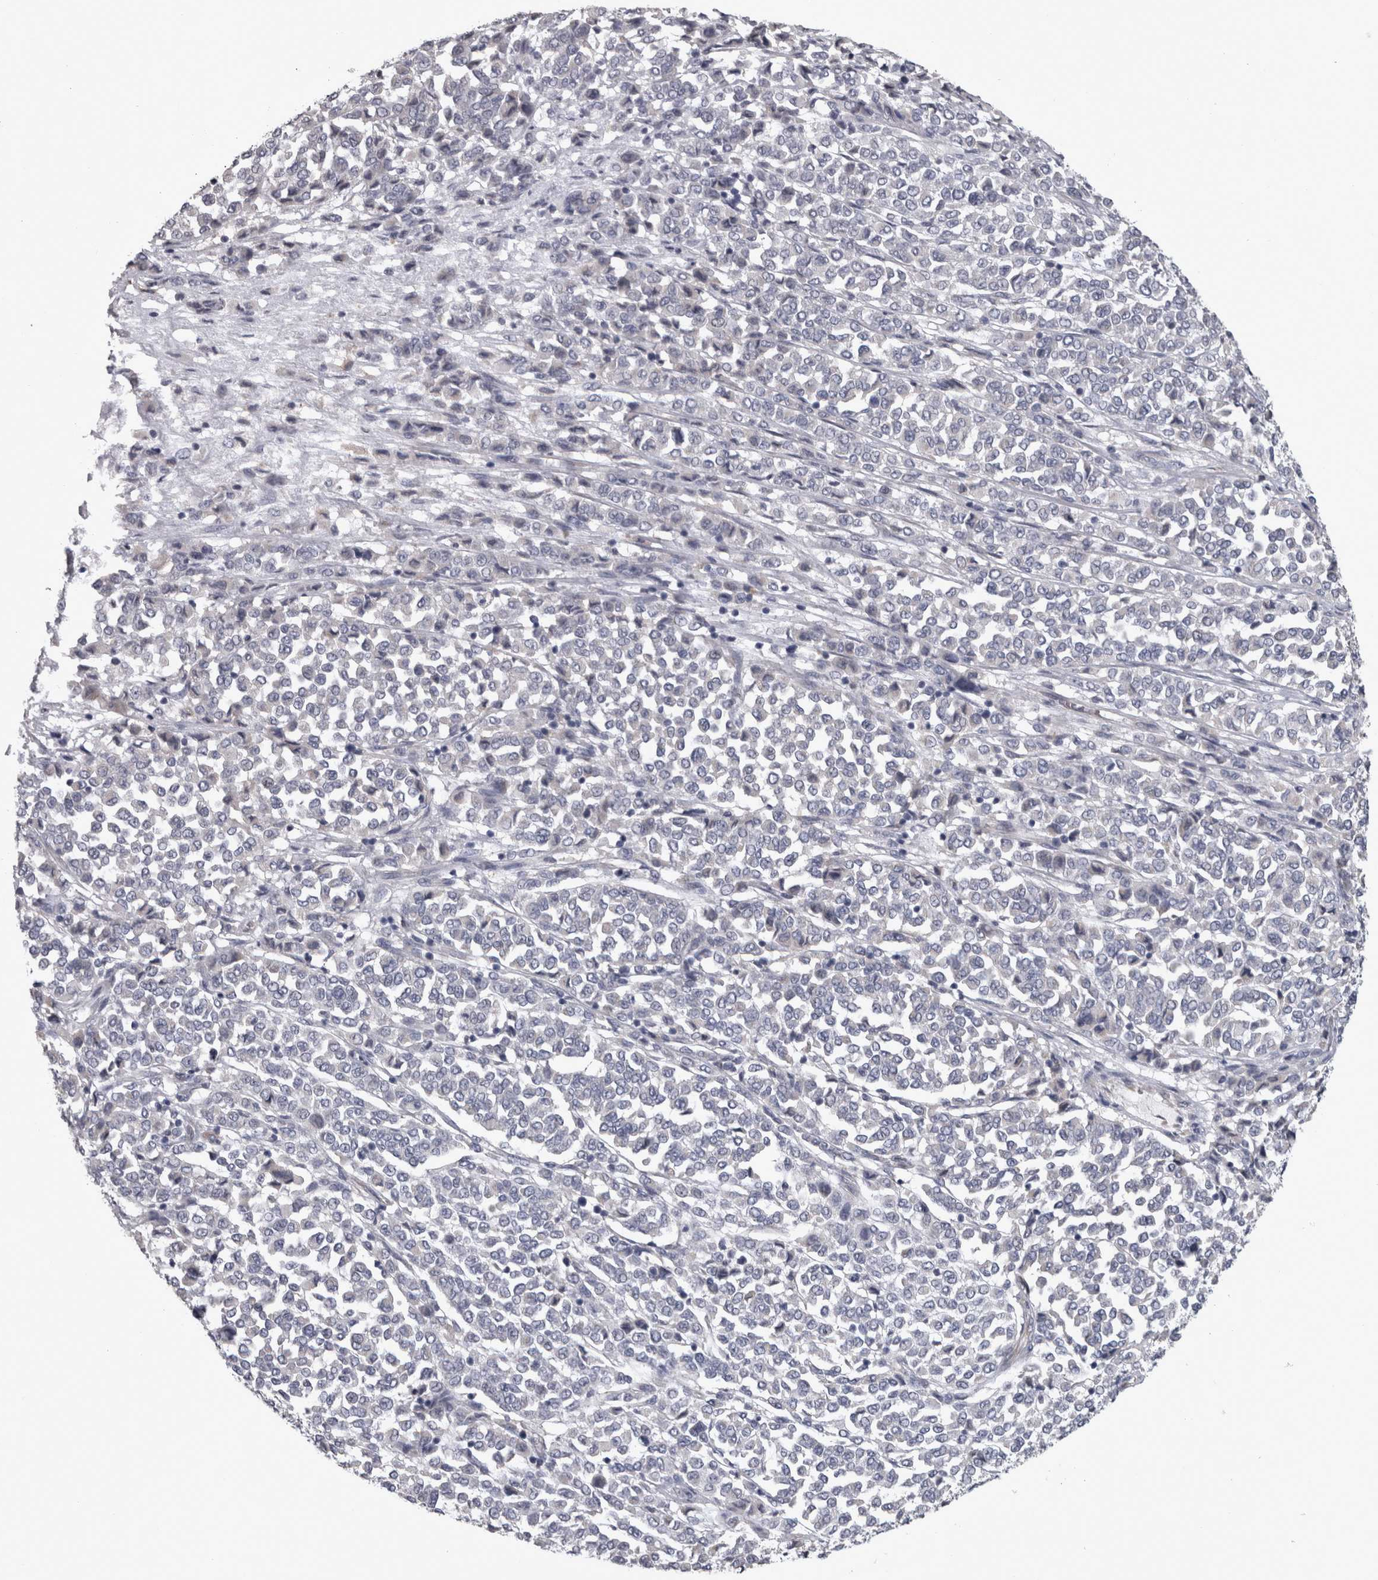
{"staining": {"intensity": "negative", "quantity": "none", "location": "none"}, "tissue": "melanoma", "cell_type": "Tumor cells", "image_type": "cancer", "snomed": [{"axis": "morphology", "description": "Malignant melanoma, Metastatic site"}, {"axis": "topography", "description": "Pancreas"}], "caption": "Immunohistochemistry of human melanoma demonstrates no staining in tumor cells.", "gene": "DBT", "patient": {"sex": "female", "age": 30}}